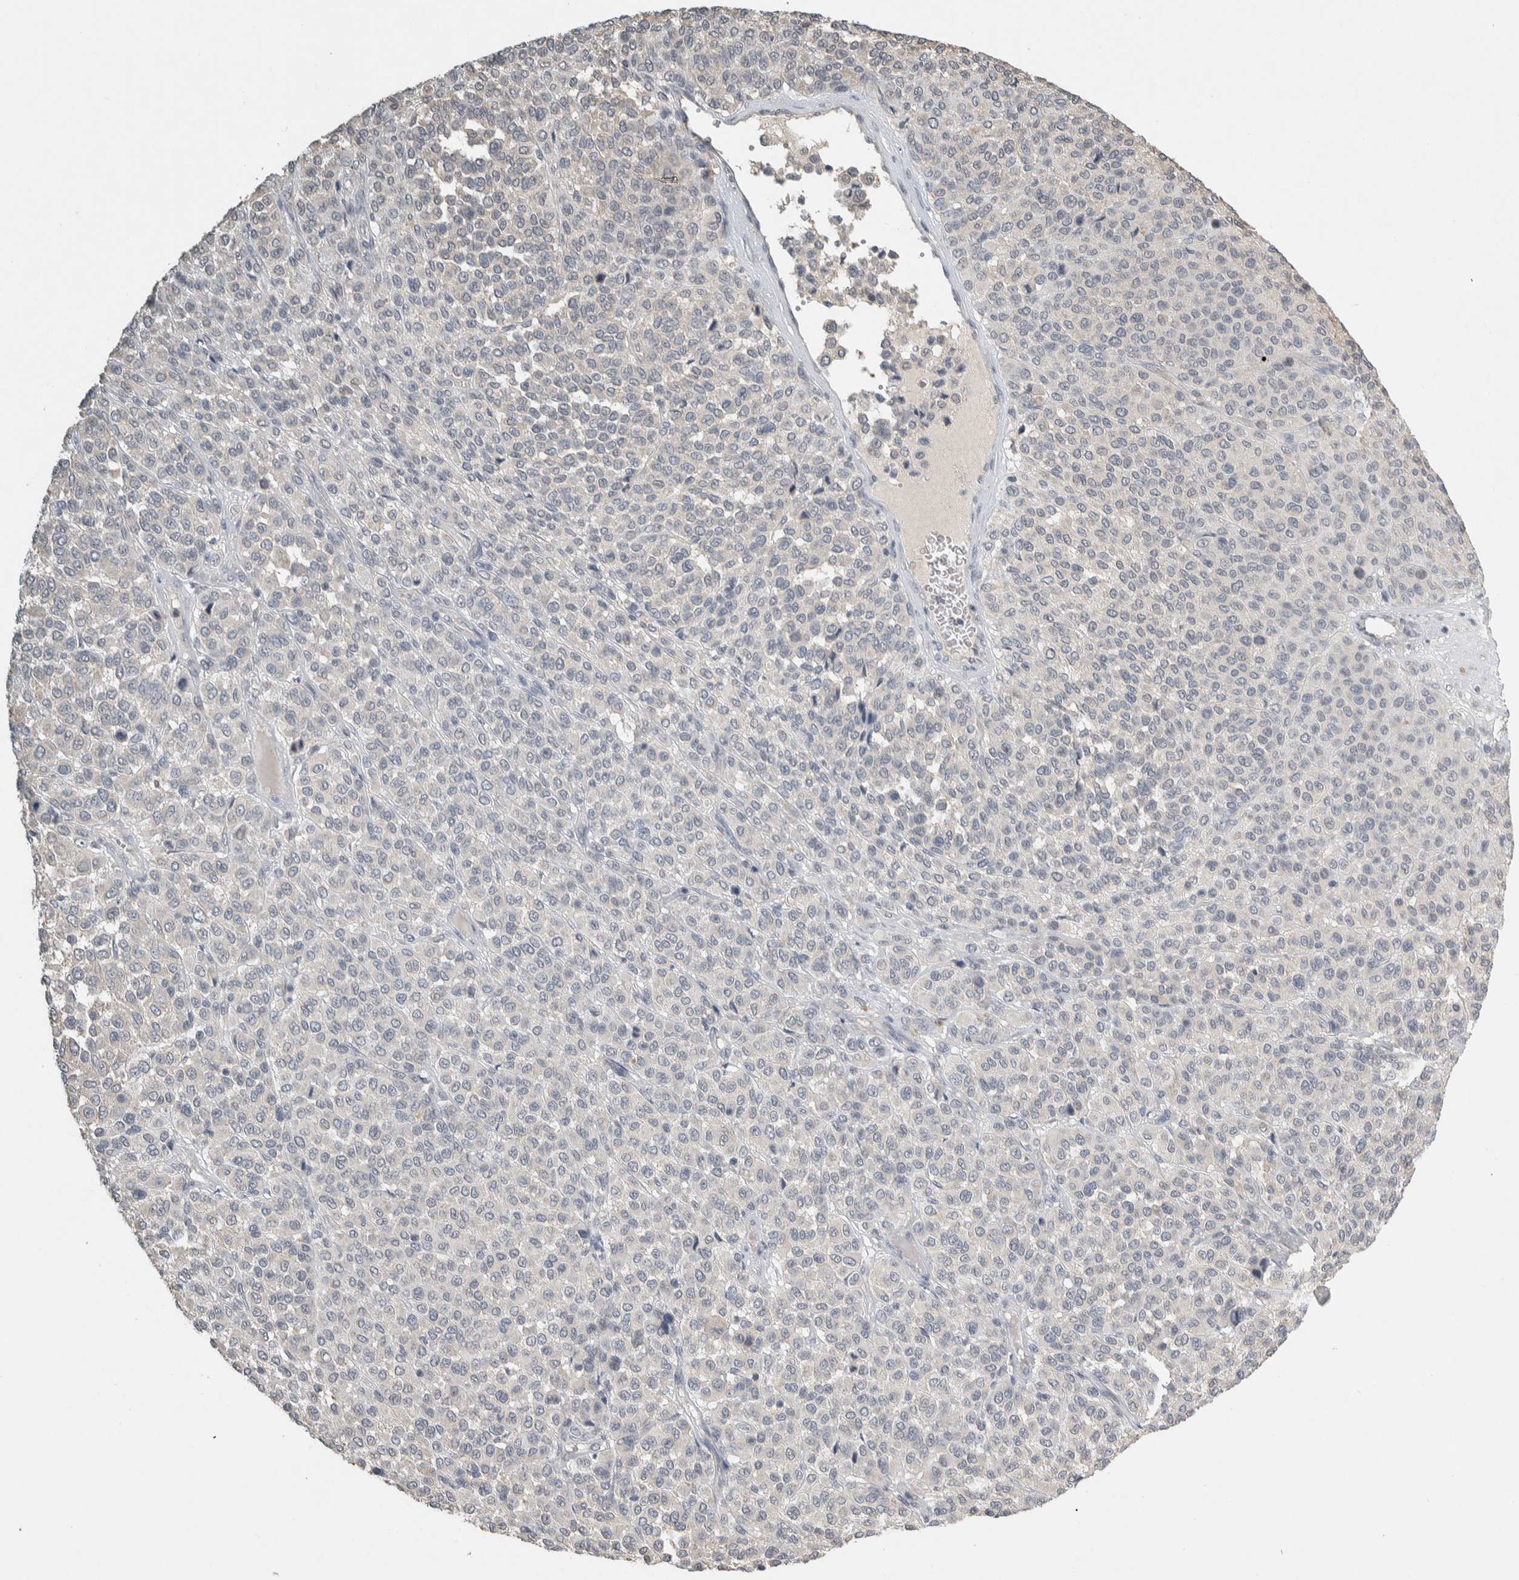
{"staining": {"intensity": "negative", "quantity": "none", "location": "none"}, "tissue": "melanoma", "cell_type": "Tumor cells", "image_type": "cancer", "snomed": [{"axis": "morphology", "description": "Malignant melanoma, Metastatic site"}, {"axis": "topography", "description": "Pancreas"}], "caption": "Photomicrograph shows no protein expression in tumor cells of malignant melanoma (metastatic site) tissue. Nuclei are stained in blue.", "gene": "EIF3H", "patient": {"sex": "female", "age": 30}}